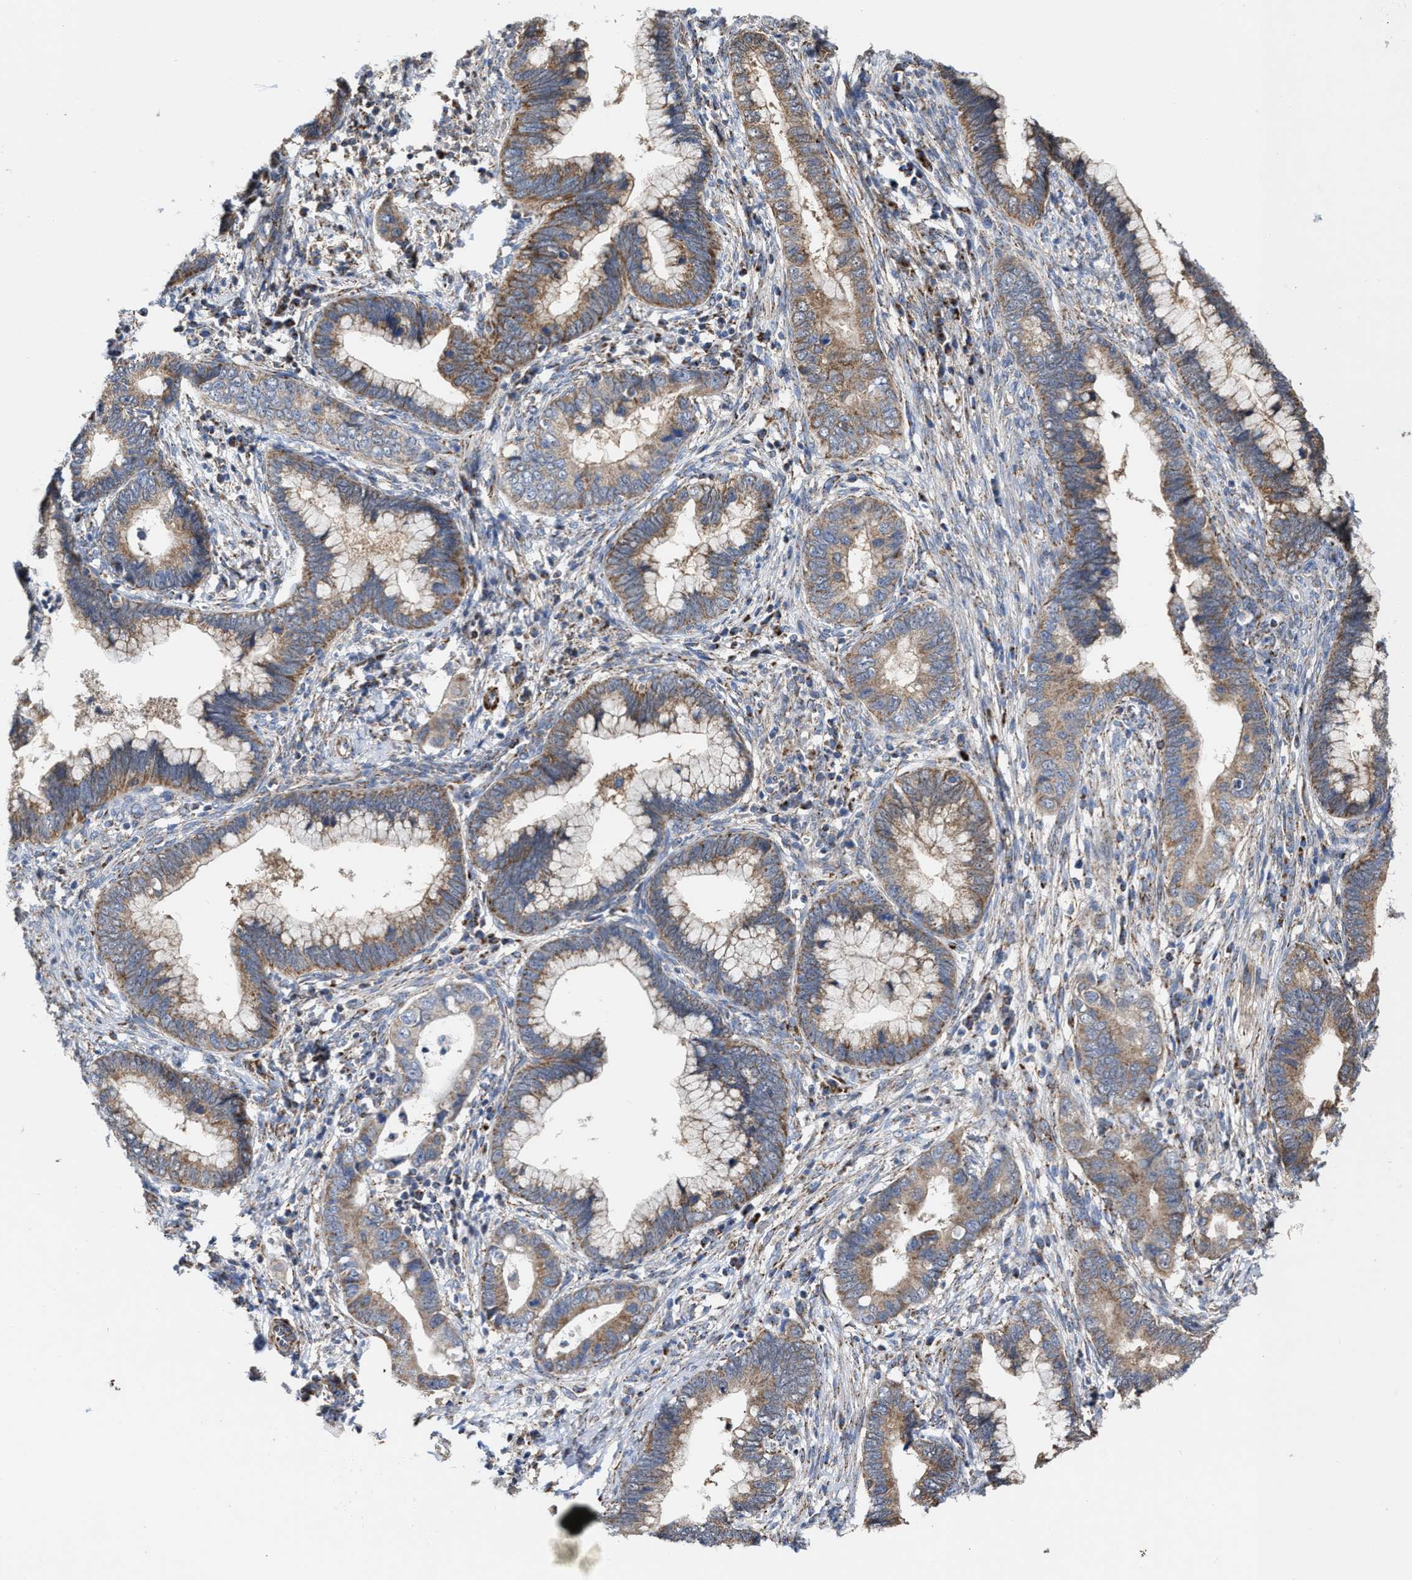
{"staining": {"intensity": "moderate", "quantity": ">75%", "location": "cytoplasmic/membranous"}, "tissue": "cervical cancer", "cell_type": "Tumor cells", "image_type": "cancer", "snomed": [{"axis": "morphology", "description": "Adenocarcinoma, NOS"}, {"axis": "topography", "description": "Cervix"}], "caption": "A high-resolution image shows immunohistochemistry (IHC) staining of cervical cancer, which reveals moderate cytoplasmic/membranous positivity in about >75% of tumor cells.", "gene": "MECR", "patient": {"sex": "female", "age": 44}}